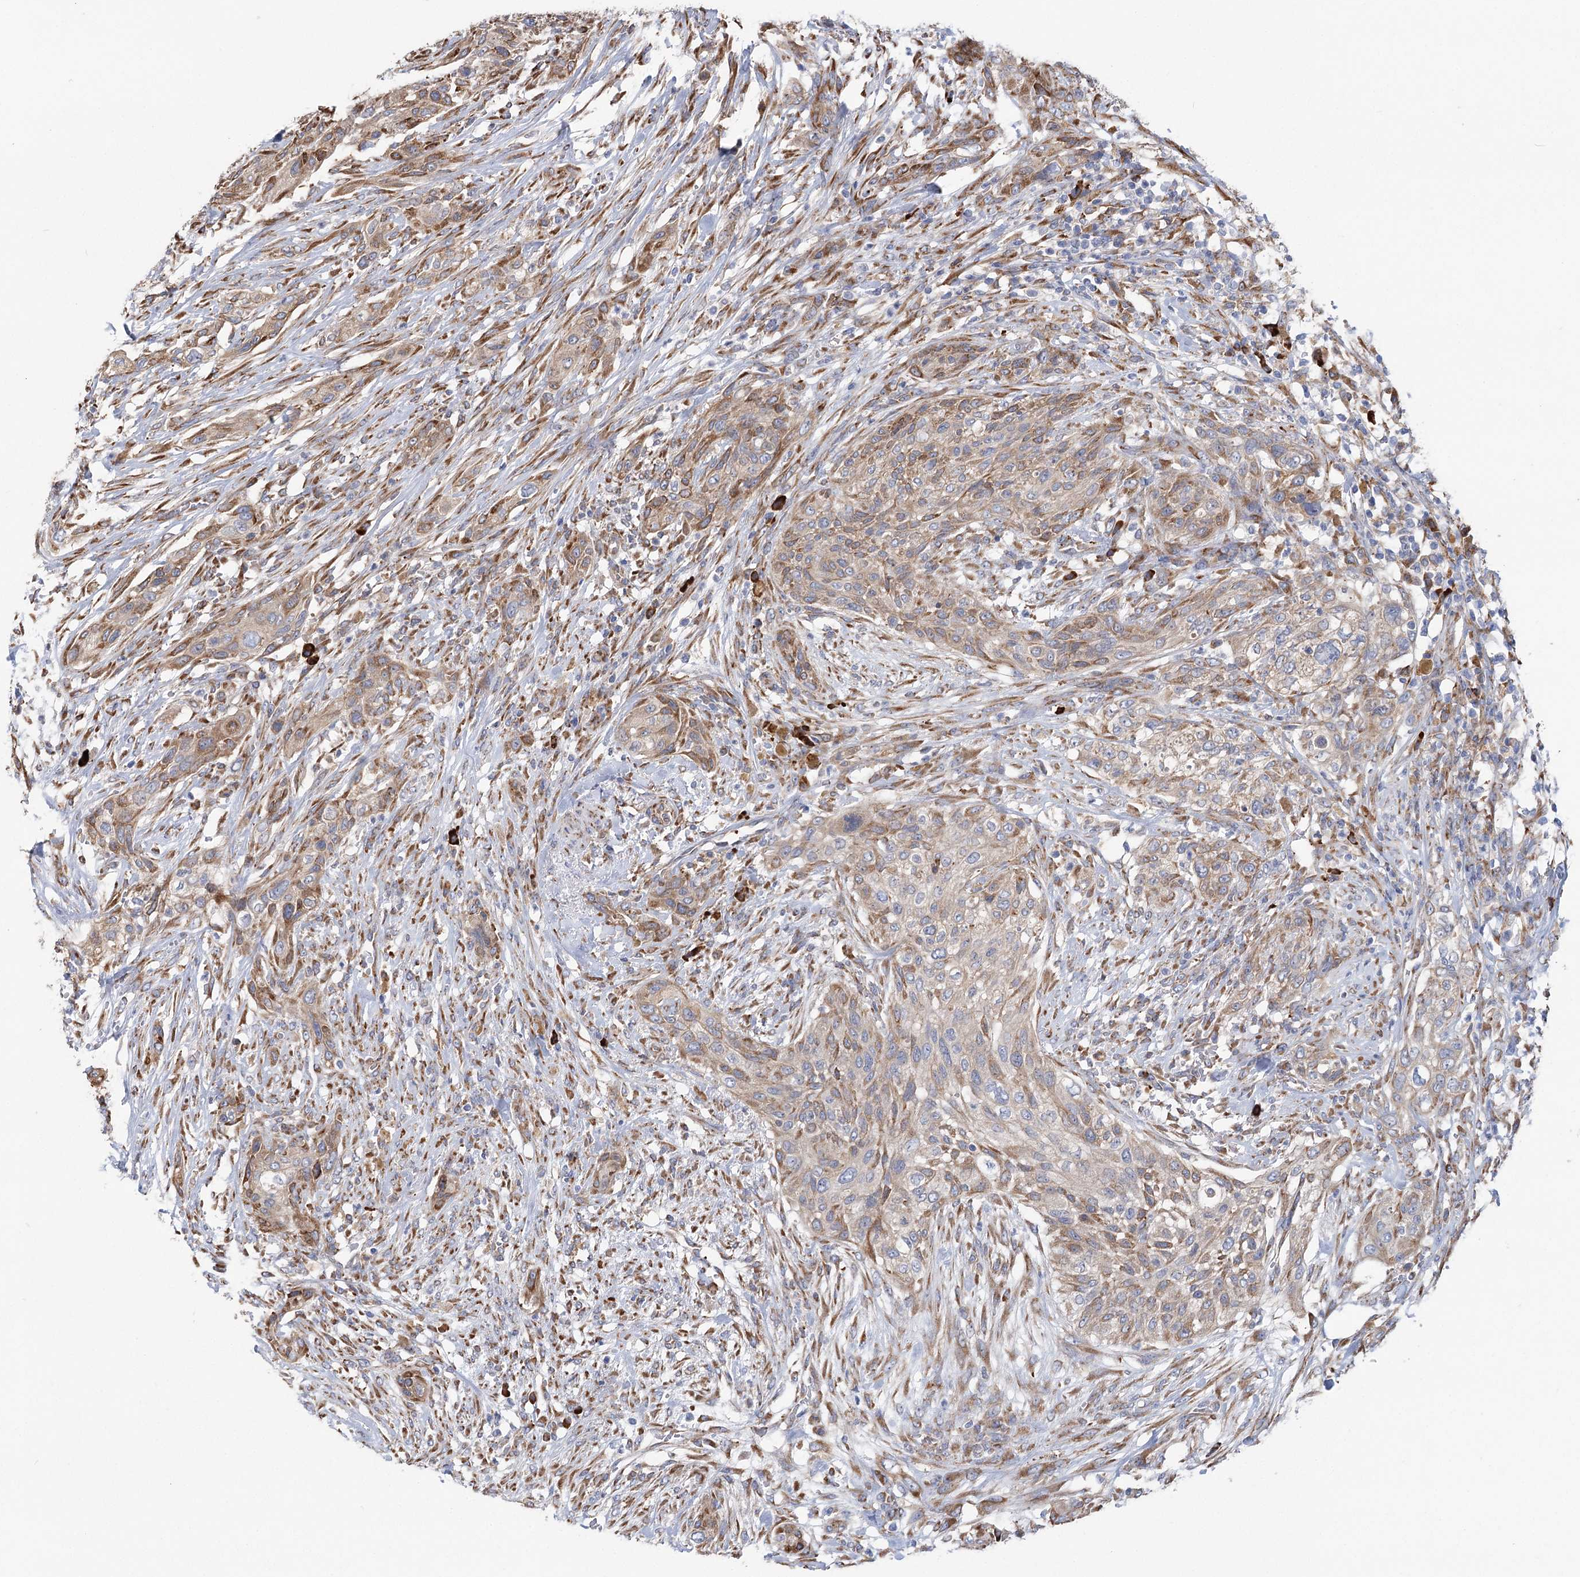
{"staining": {"intensity": "moderate", "quantity": "25%-75%", "location": "cytoplasmic/membranous"}, "tissue": "urothelial cancer", "cell_type": "Tumor cells", "image_type": "cancer", "snomed": [{"axis": "morphology", "description": "Urothelial carcinoma, High grade"}, {"axis": "topography", "description": "Urinary bladder"}], "caption": "Human urothelial carcinoma (high-grade) stained with a protein marker demonstrates moderate staining in tumor cells.", "gene": "METTL24", "patient": {"sex": "male", "age": 35}}